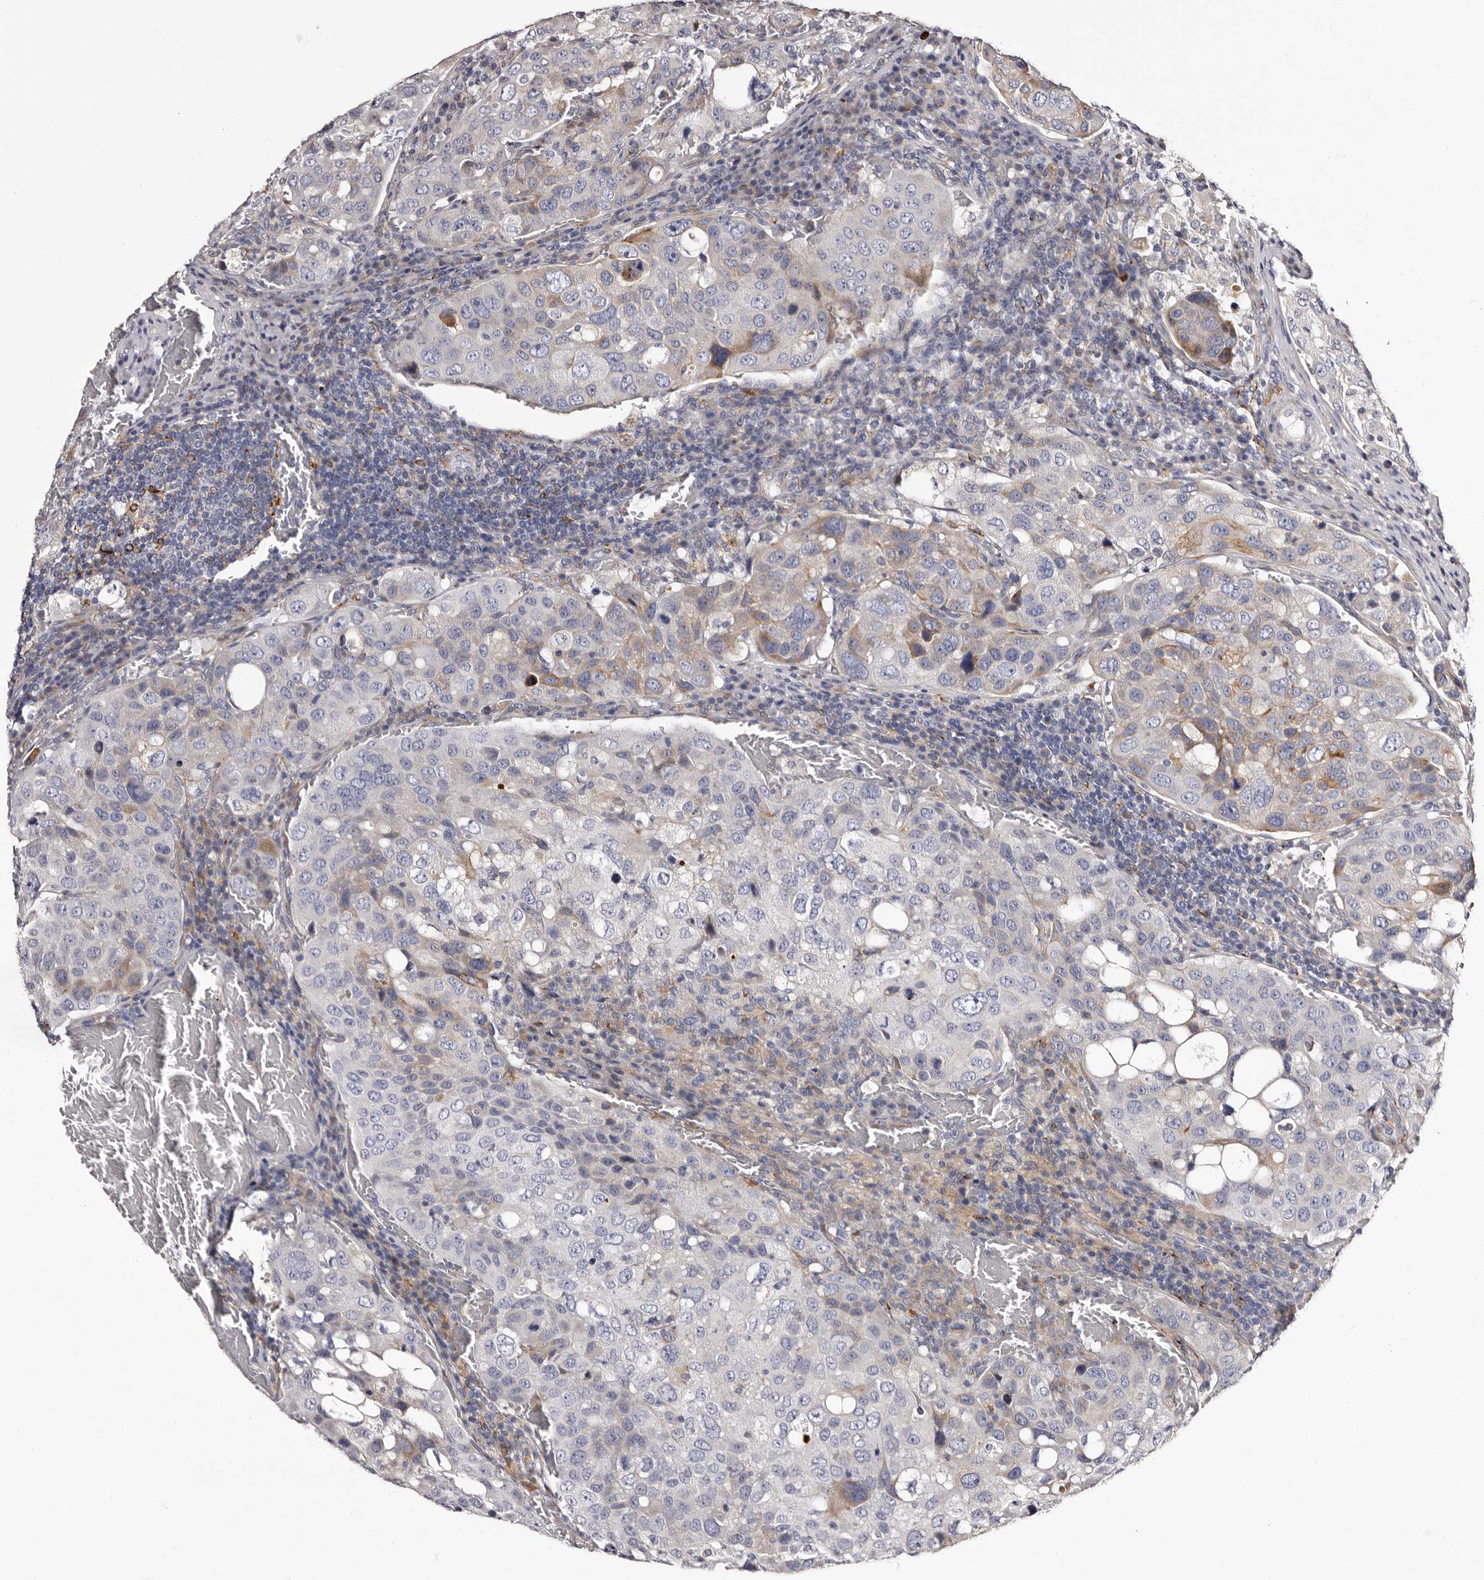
{"staining": {"intensity": "weak", "quantity": "<25%", "location": "cytoplasmic/membranous"}, "tissue": "urothelial cancer", "cell_type": "Tumor cells", "image_type": "cancer", "snomed": [{"axis": "morphology", "description": "Urothelial carcinoma, High grade"}, {"axis": "topography", "description": "Lymph node"}, {"axis": "topography", "description": "Urinary bladder"}], "caption": "IHC histopathology image of neoplastic tissue: human high-grade urothelial carcinoma stained with DAB reveals no significant protein expression in tumor cells.", "gene": "AUNIP", "patient": {"sex": "male", "age": 51}}